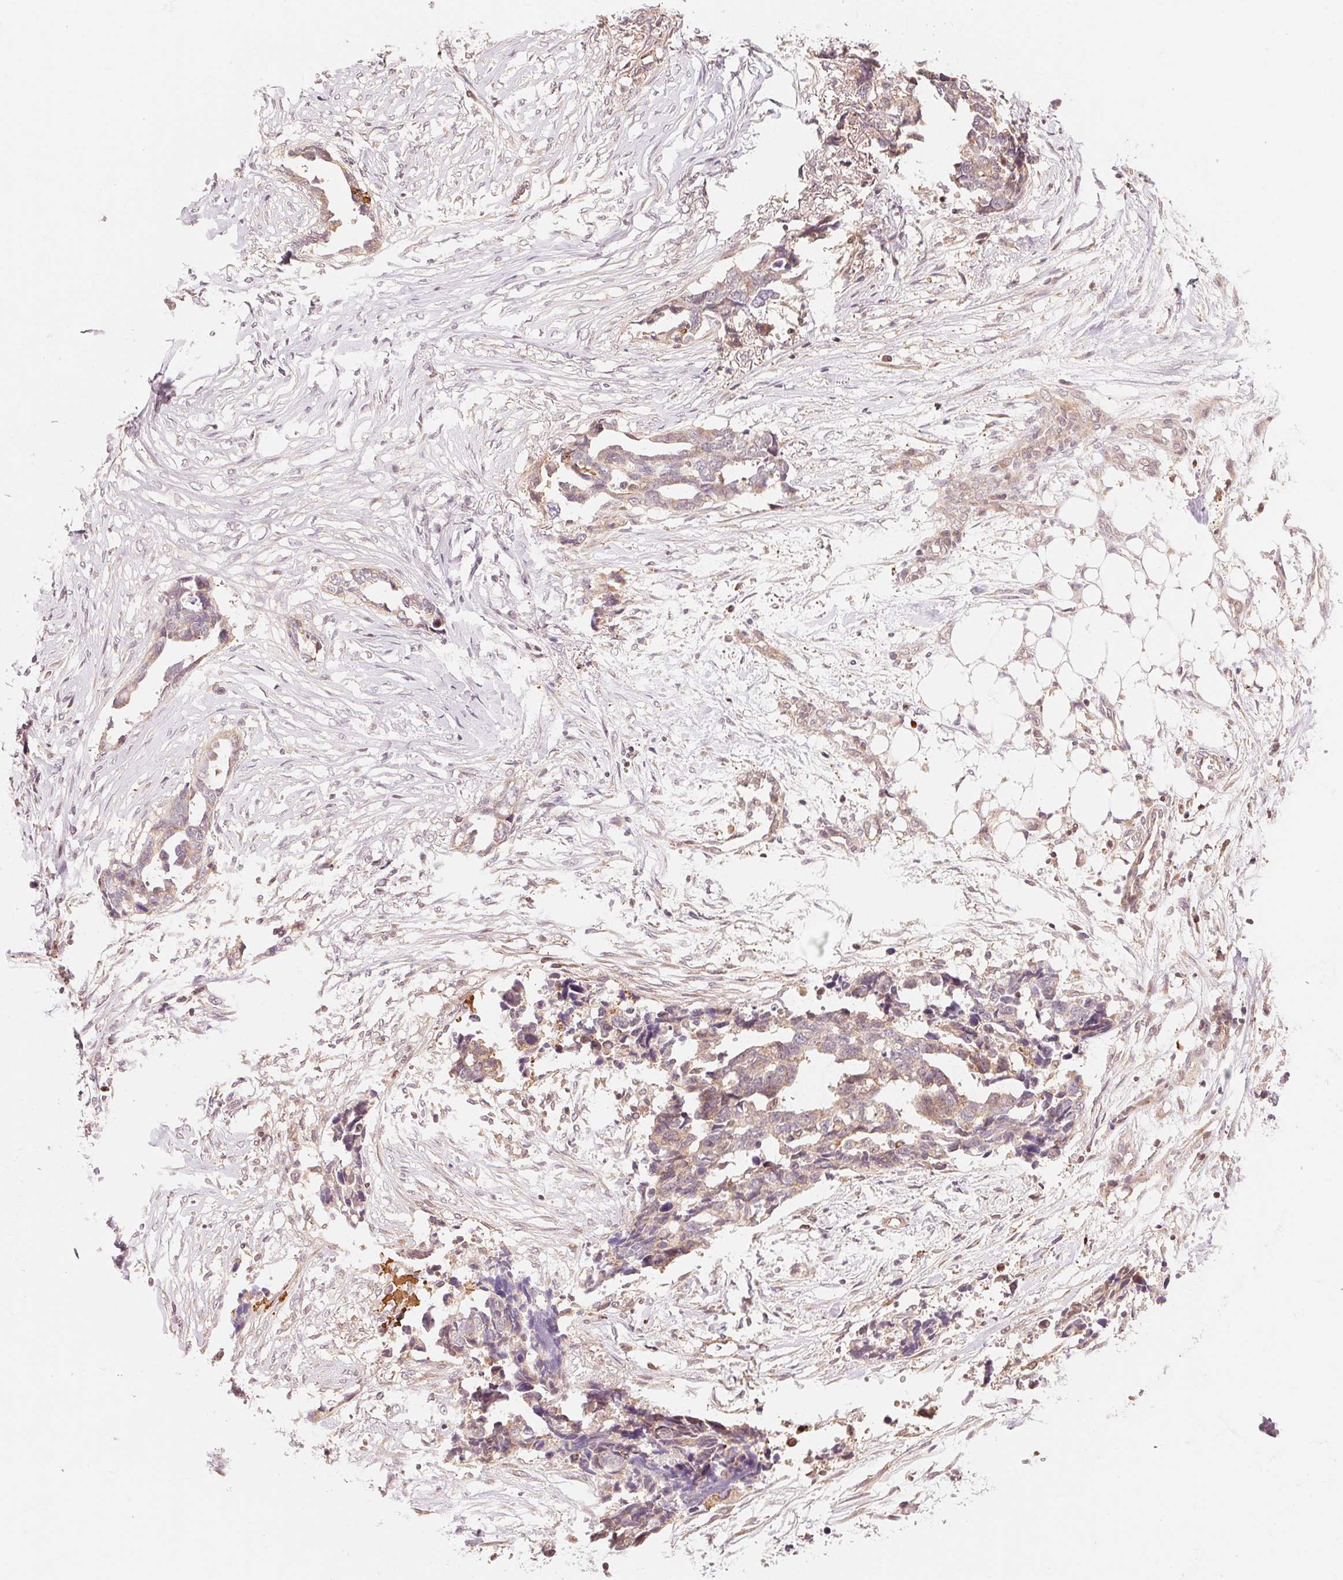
{"staining": {"intensity": "weak", "quantity": "25%-75%", "location": "cytoplasmic/membranous"}, "tissue": "ovarian cancer", "cell_type": "Tumor cells", "image_type": "cancer", "snomed": [{"axis": "morphology", "description": "Cystadenocarcinoma, serous, NOS"}, {"axis": "topography", "description": "Ovary"}], "caption": "Protein expression analysis of human ovarian cancer reveals weak cytoplasmic/membranous staining in about 25%-75% of tumor cells.", "gene": "PRKN", "patient": {"sex": "female", "age": 69}}